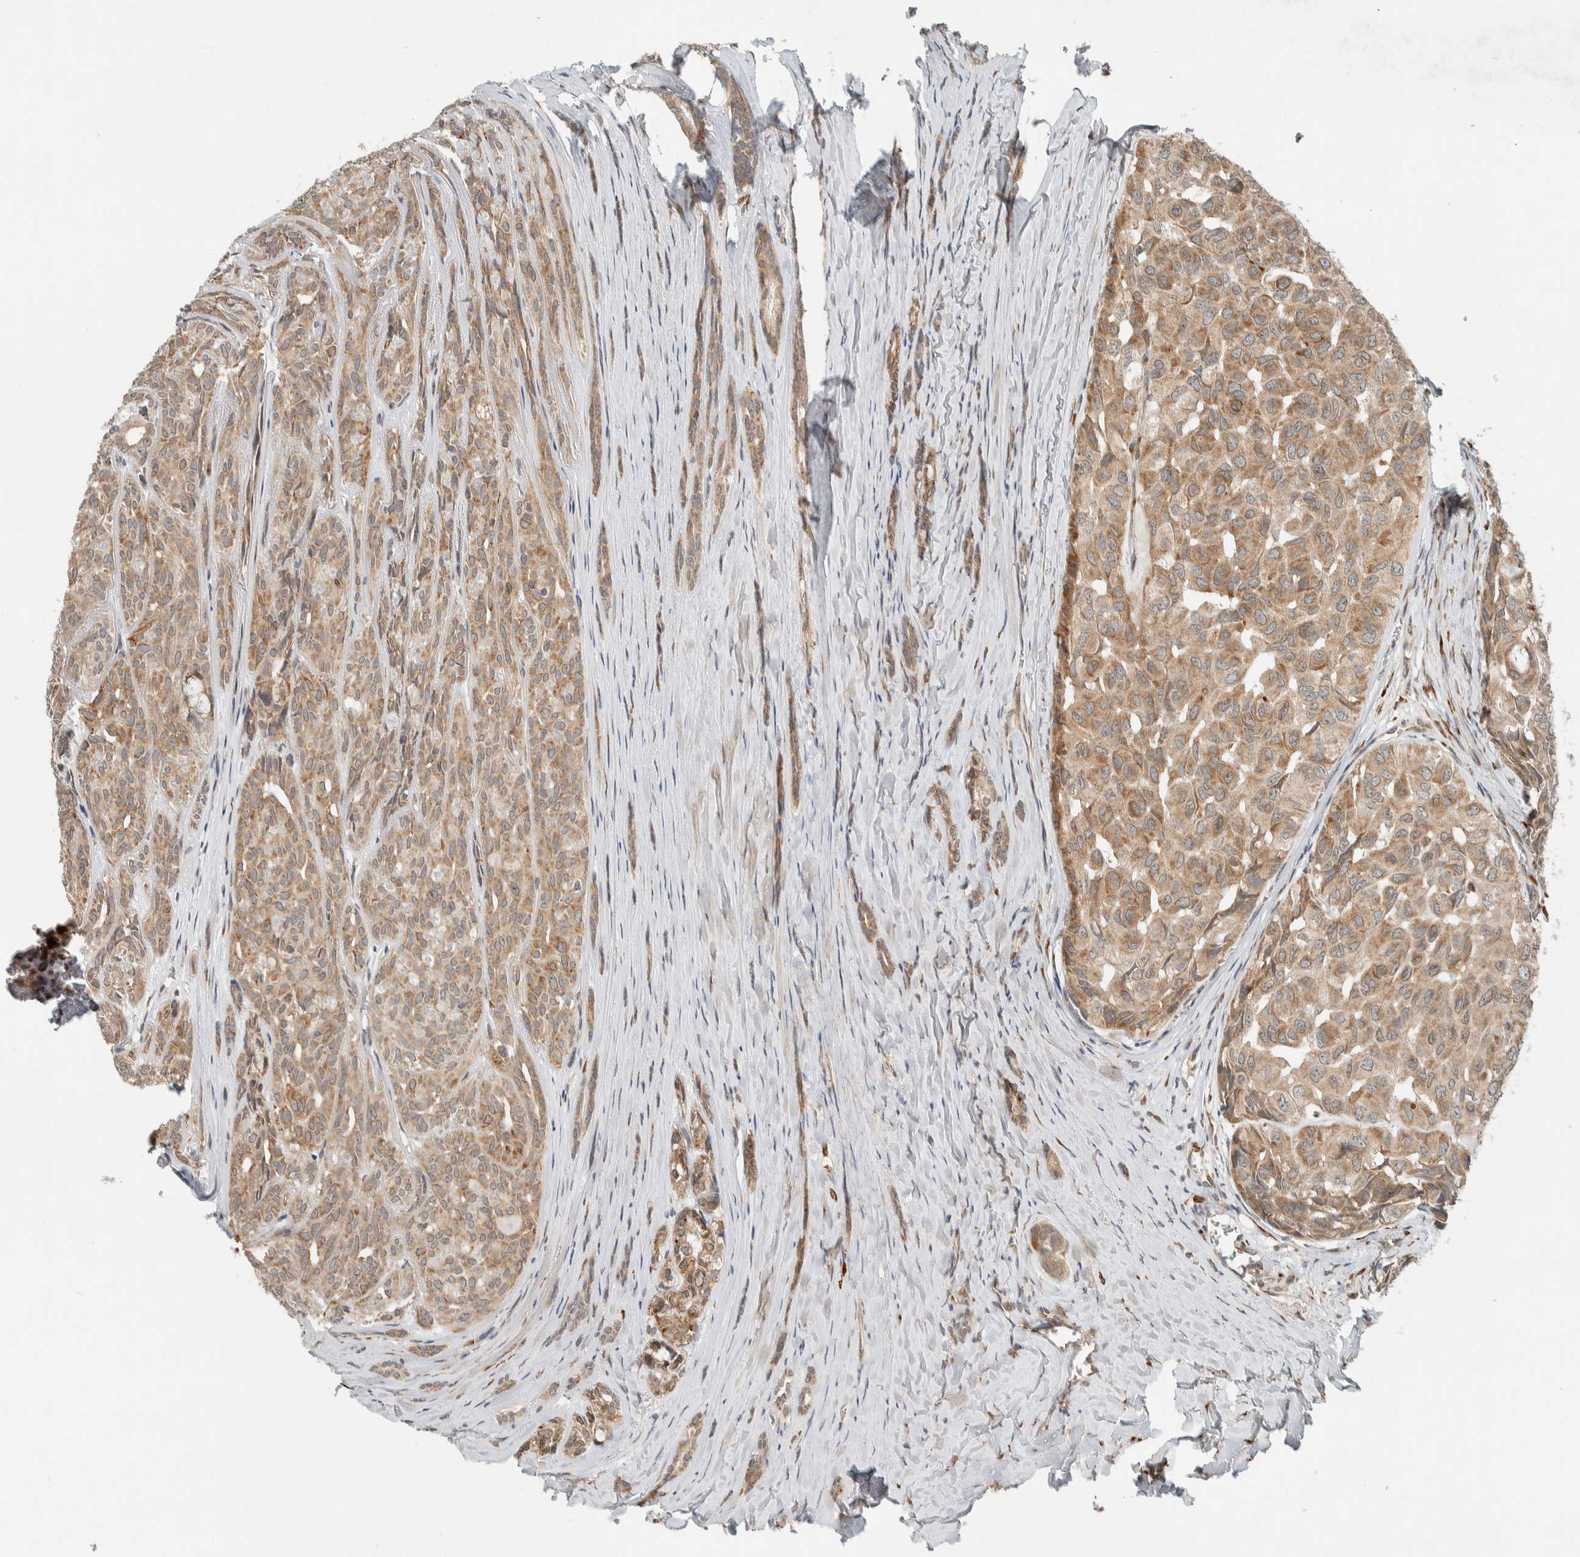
{"staining": {"intensity": "moderate", "quantity": ">75%", "location": "cytoplasmic/membranous"}, "tissue": "head and neck cancer", "cell_type": "Tumor cells", "image_type": "cancer", "snomed": [{"axis": "morphology", "description": "Adenocarcinoma, NOS"}, {"axis": "topography", "description": "Salivary gland, NOS"}, {"axis": "topography", "description": "Head-Neck"}], "caption": "Protein analysis of head and neck cancer (adenocarcinoma) tissue exhibits moderate cytoplasmic/membranous expression in about >75% of tumor cells.", "gene": "CTBP2", "patient": {"sex": "female", "age": 76}}